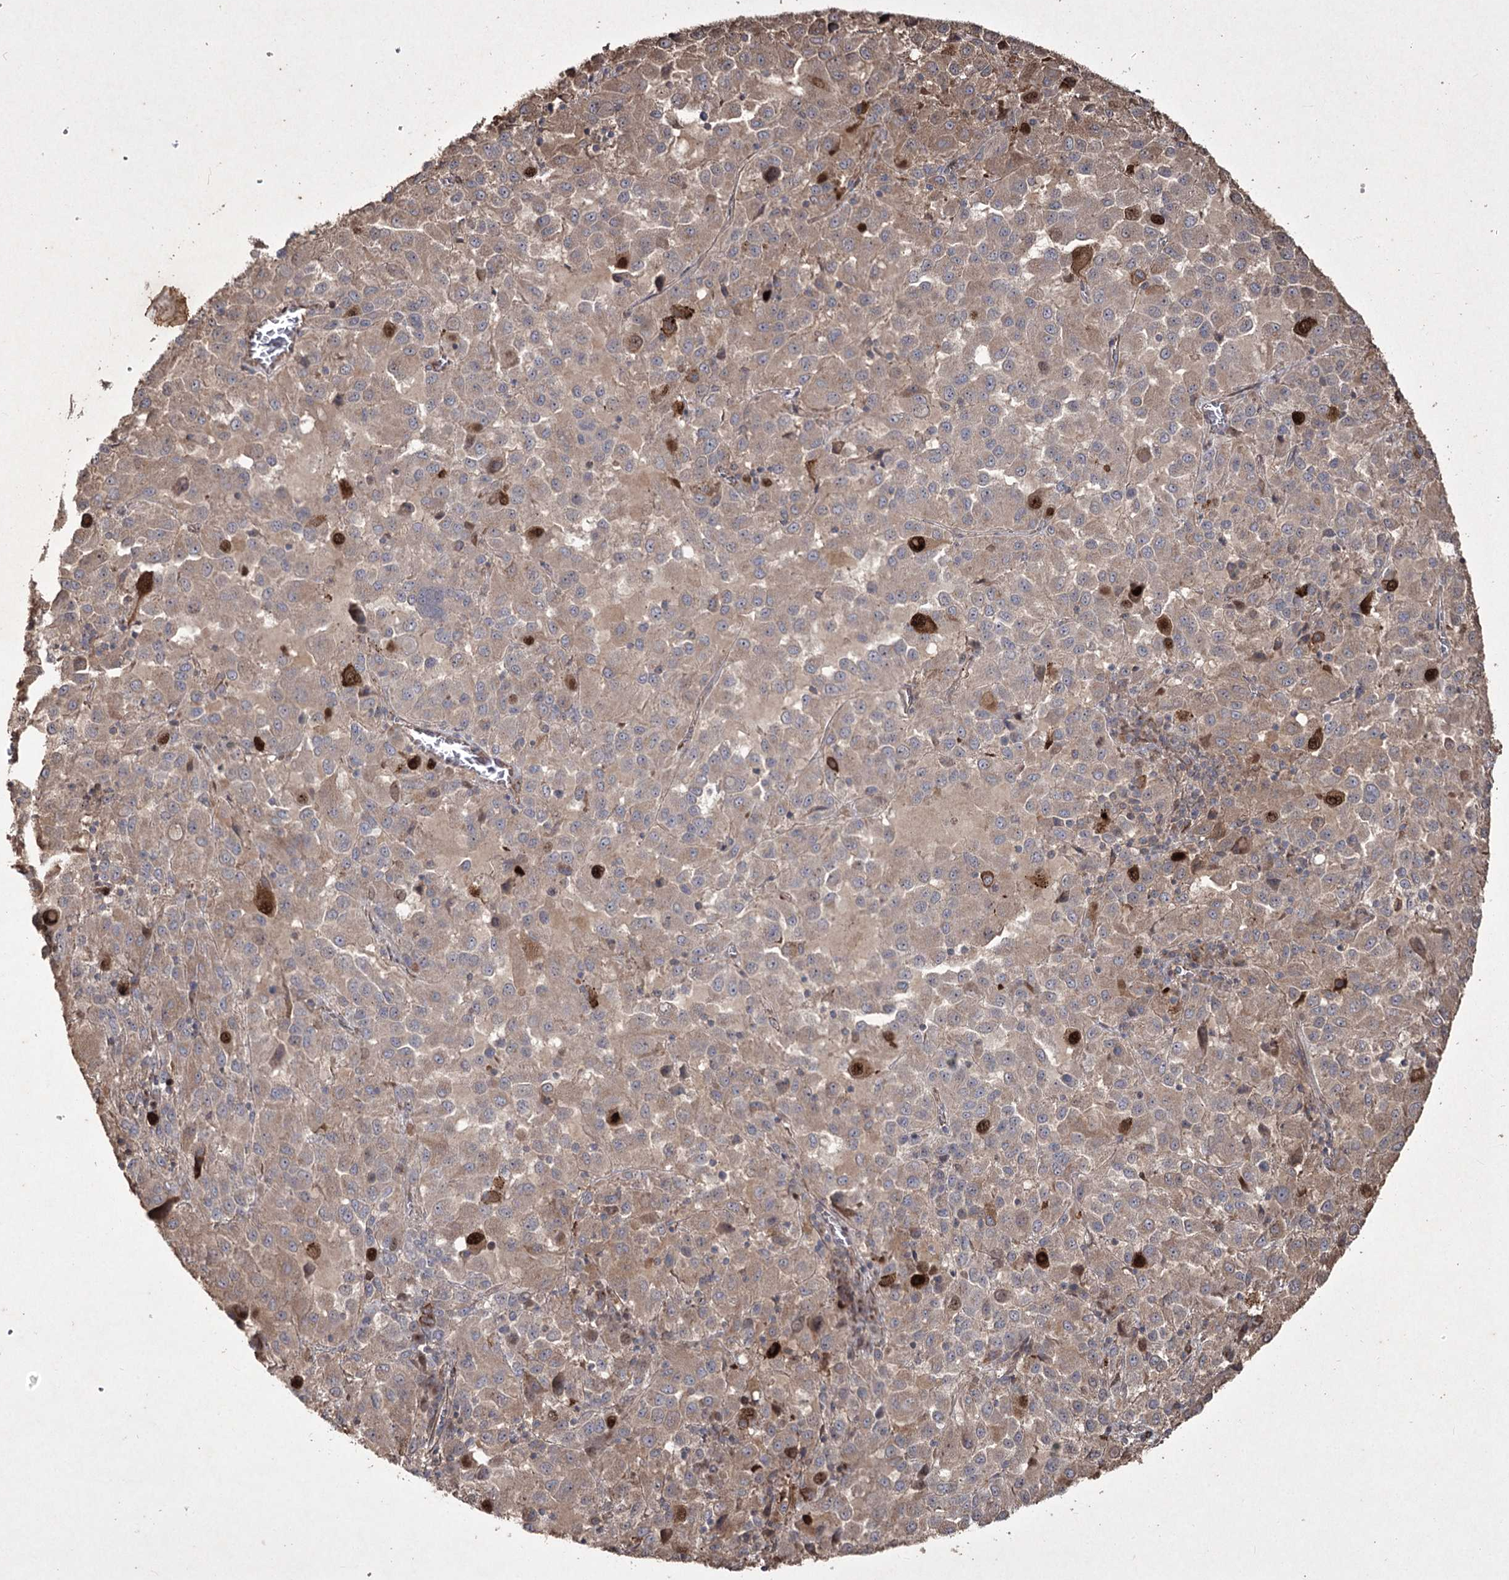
{"staining": {"intensity": "strong", "quantity": "<25%", "location": "nuclear"}, "tissue": "melanoma", "cell_type": "Tumor cells", "image_type": "cancer", "snomed": [{"axis": "morphology", "description": "Malignant melanoma, Metastatic site"}, {"axis": "topography", "description": "Lung"}], "caption": "Strong nuclear expression is present in approximately <25% of tumor cells in malignant melanoma (metastatic site).", "gene": "PRC1", "patient": {"sex": "male", "age": 64}}